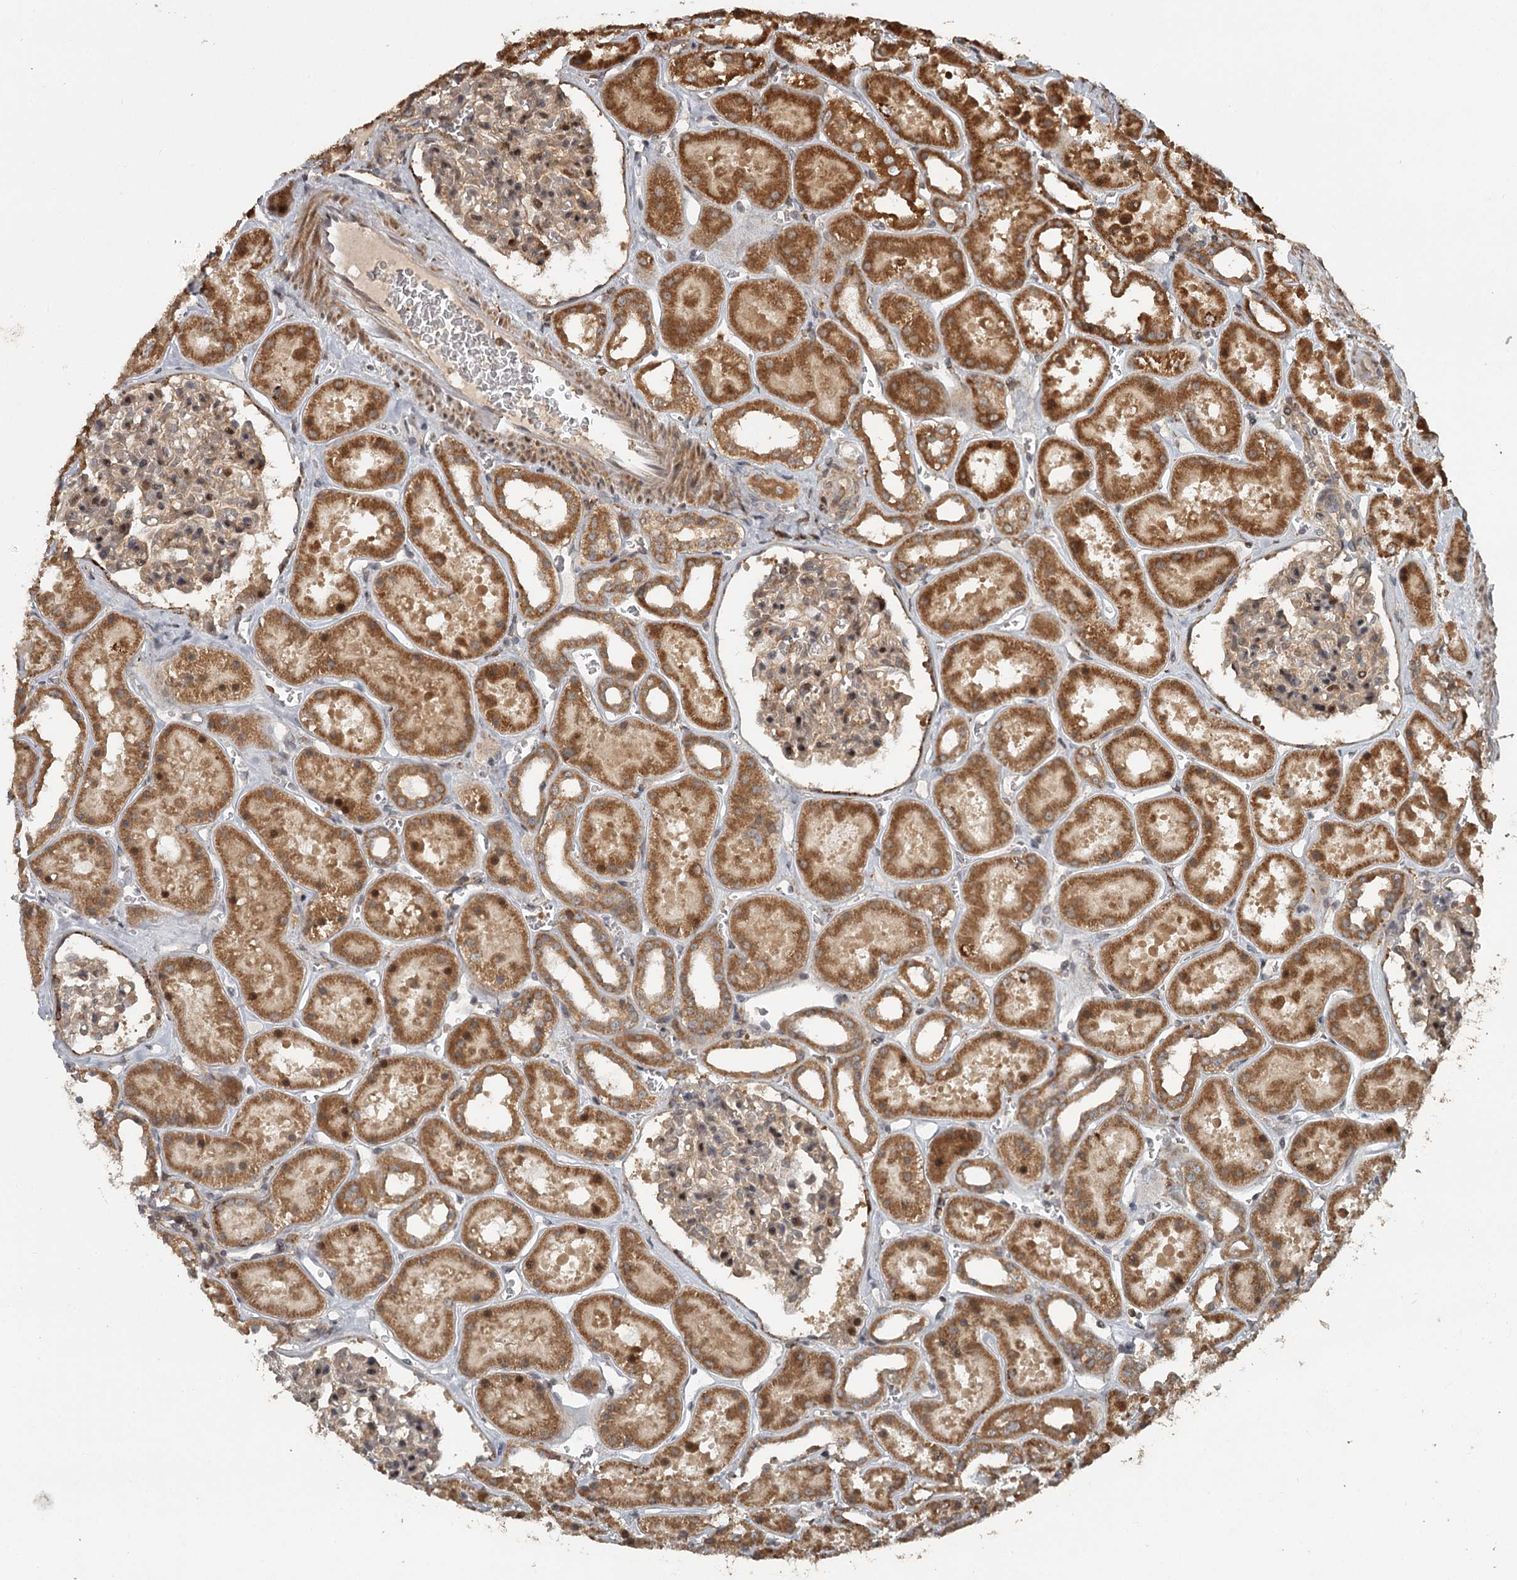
{"staining": {"intensity": "weak", "quantity": ">75%", "location": "cytoplasmic/membranous"}, "tissue": "kidney", "cell_type": "Cells in glomeruli", "image_type": "normal", "snomed": [{"axis": "morphology", "description": "Normal tissue, NOS"}, {"axis": "topography", "description": "Kidney"}], "caption": "Immunohistochemistry (IHC) micrograph of normal kidney stained for a protein (brown), which demonstrates low levels of weak cytoplasmic/membranous expression in about >75% of cells in glomeruli.", "gene": "FAXC", "patient": {"sex": "female", "age": 41}}